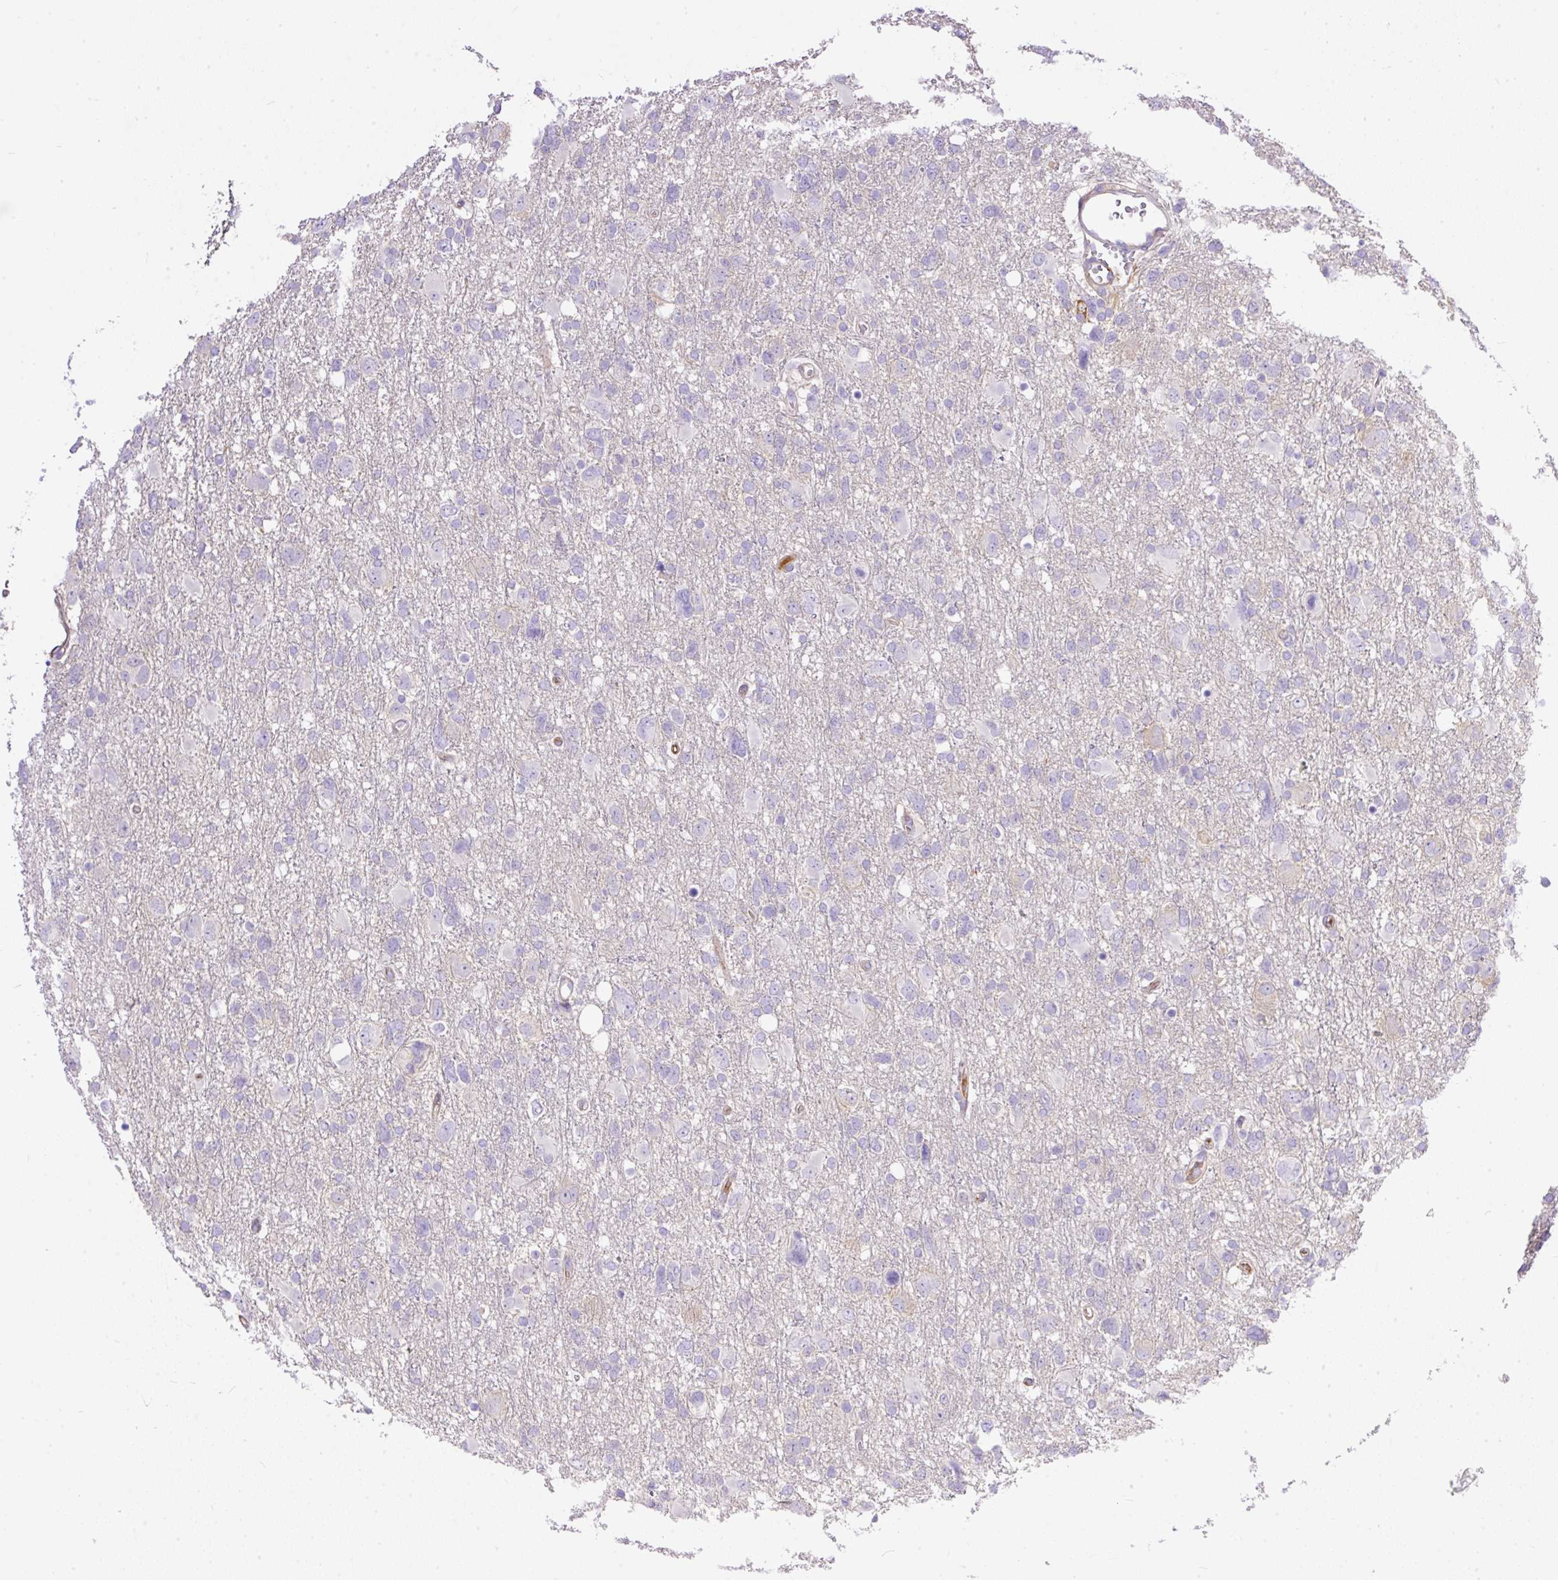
{"staining": {"intensity": "negative", "quantity": "none", "location": "none"}, "tissue": "glioma", "cell_type": "Tumor cells", "image_type": "cancer", "snomed": [{"axis": "morphology", "description": "Glioma, malignant, High grade"}, {"axis": "topography", "description": "Brain"}], "caption": "Protein analysis of malignant glioma (high-grade) demonstrates no significant positivity in tumor cells. Nuclei are stained in blue.", "gene": "CLEC3B", "patient": {"sex": "male", "age": 61}}